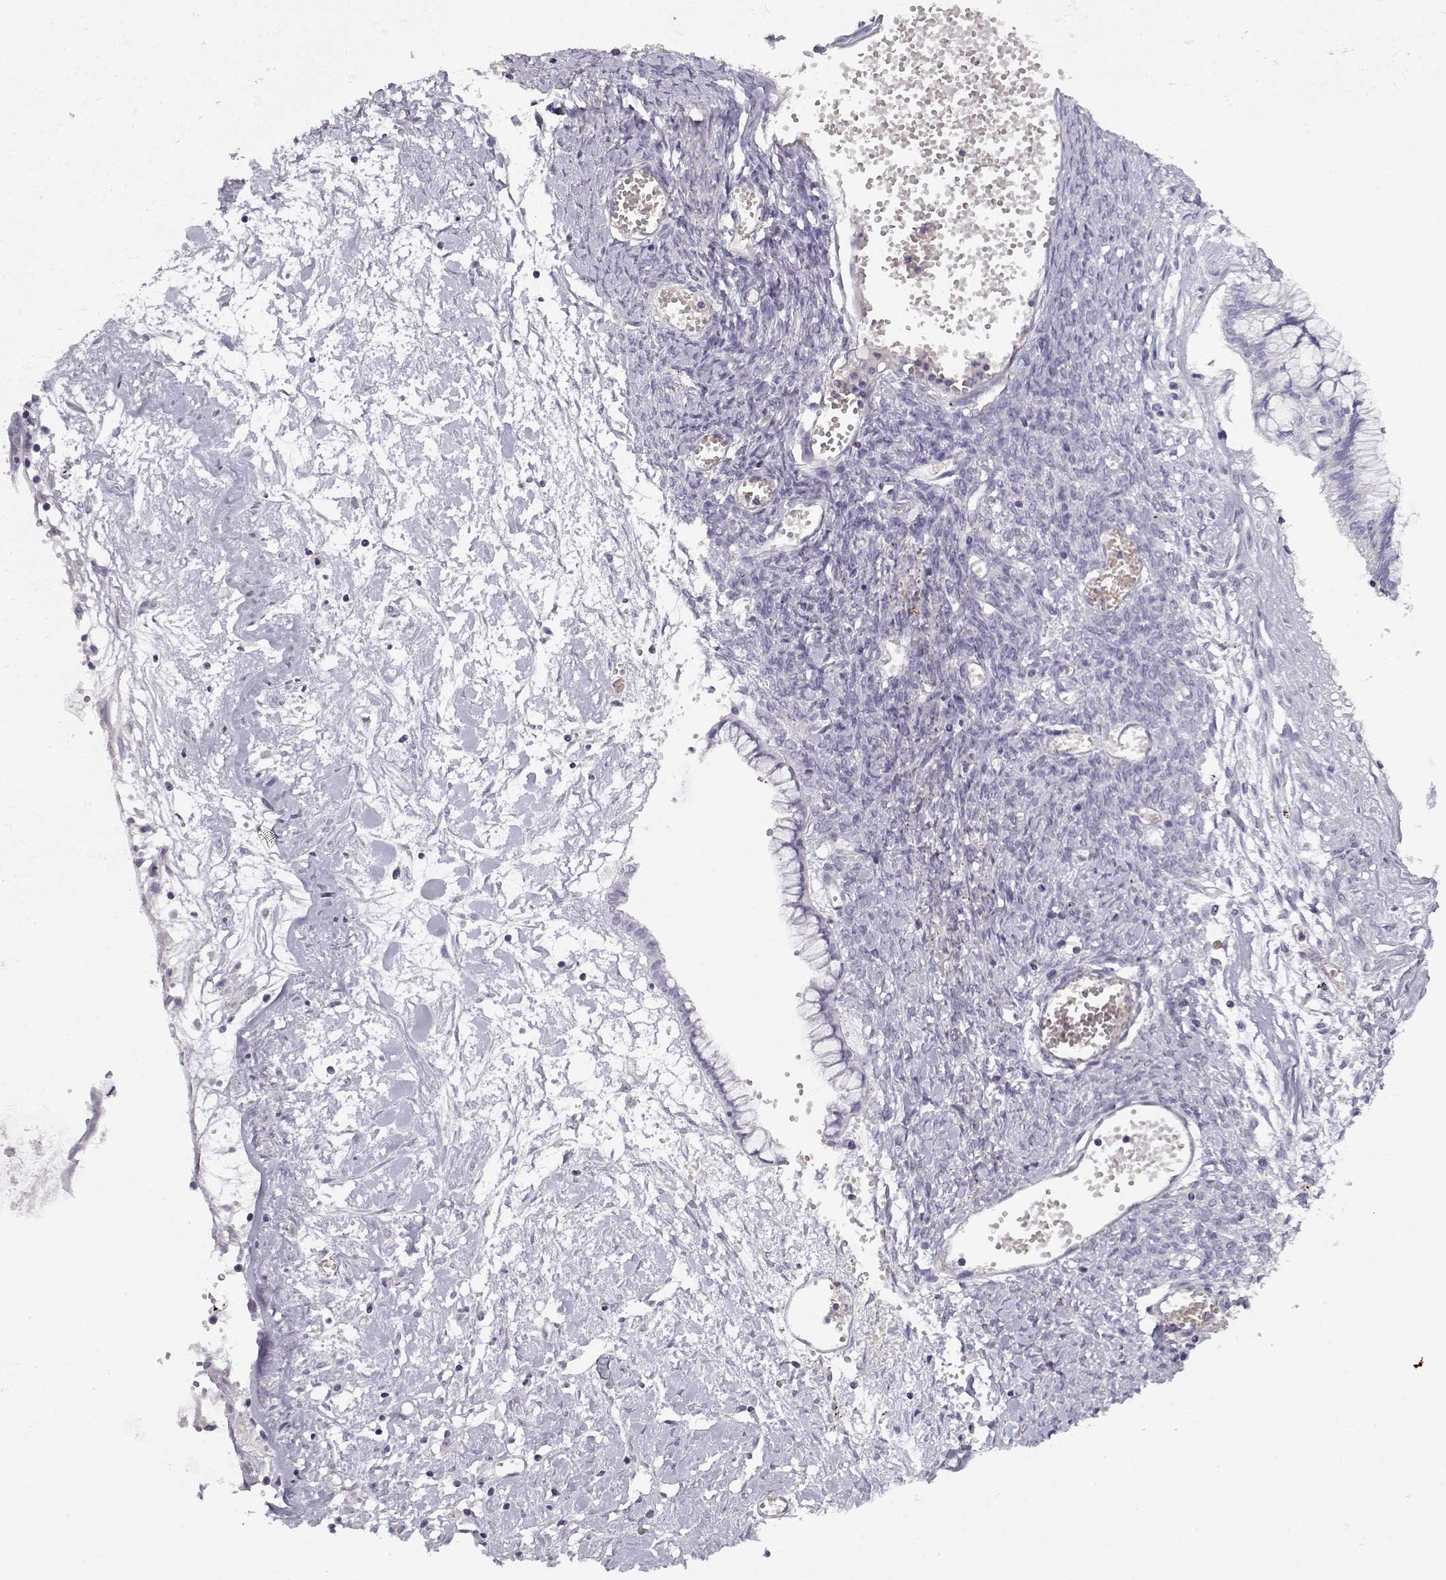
{"staining": {"intensity": "negative", "quantity": "none", "location": "none"}, "tissue": "ovarian cancer", "cell_type": "Tumor cells", "image_type": "cancer", "snomed": [{"axis": "morphology", "description": "Cystadenocarcinoma, mucinous, NOS"}, {"axis": "topography", "description": "Ovary"}], "caption": "Immunohistochemistry of human mucinous cystadenocarcinoma (ovarian) displays no staining in tumor cells. The staining is performed using DAB (3,3'-diaminobenzidine) brown chromogen with nuclei counter-stained in using hematoxylin.", "gene": "MYO1A", "patient": {"sex": "female", "age": 67}}